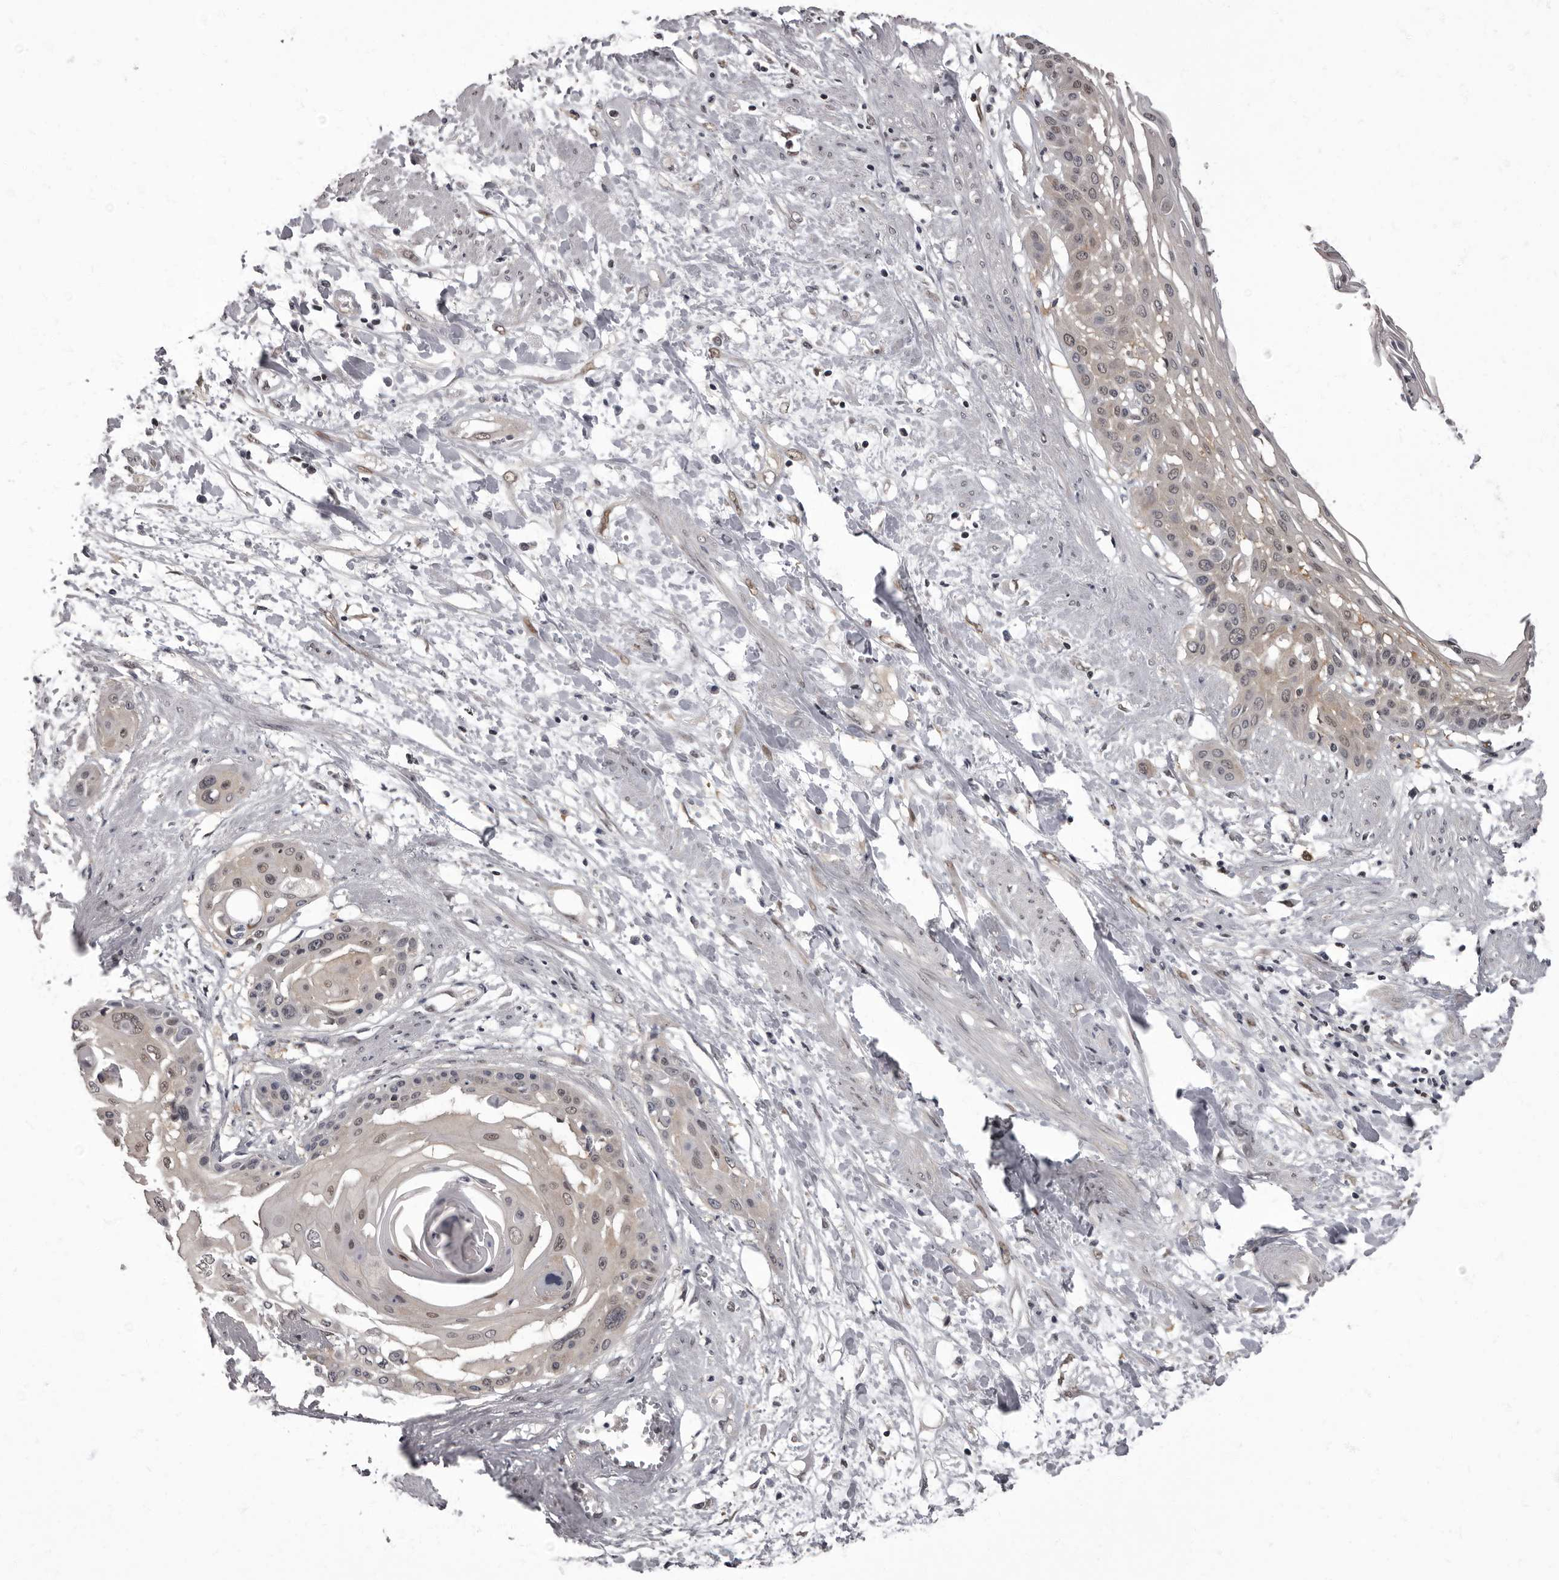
{"staining": {"intensity": "weak", "quantity": "25%-75%", "location": "nuclear"}, "tissue": "cervical cancer", "cell_type": "Tumor cells", "image_type": "cancer", "snomed": [{"axis": "morphology", "description": "Squamous cell carcinoma, NOS"}, {"axis": "topography", "description": "Cervix"}], "caption": "Squamous cell carcinoma (cervical) tissue demonstrates weak nuclear positivity in about 25%-75% of tumor cells, visualized by immunohistochemistry. (Brightfield microscopy of DAB IHC at high magnification).", "gene": "C1orf50", "patient": {"sex": "female", "age": 57}}